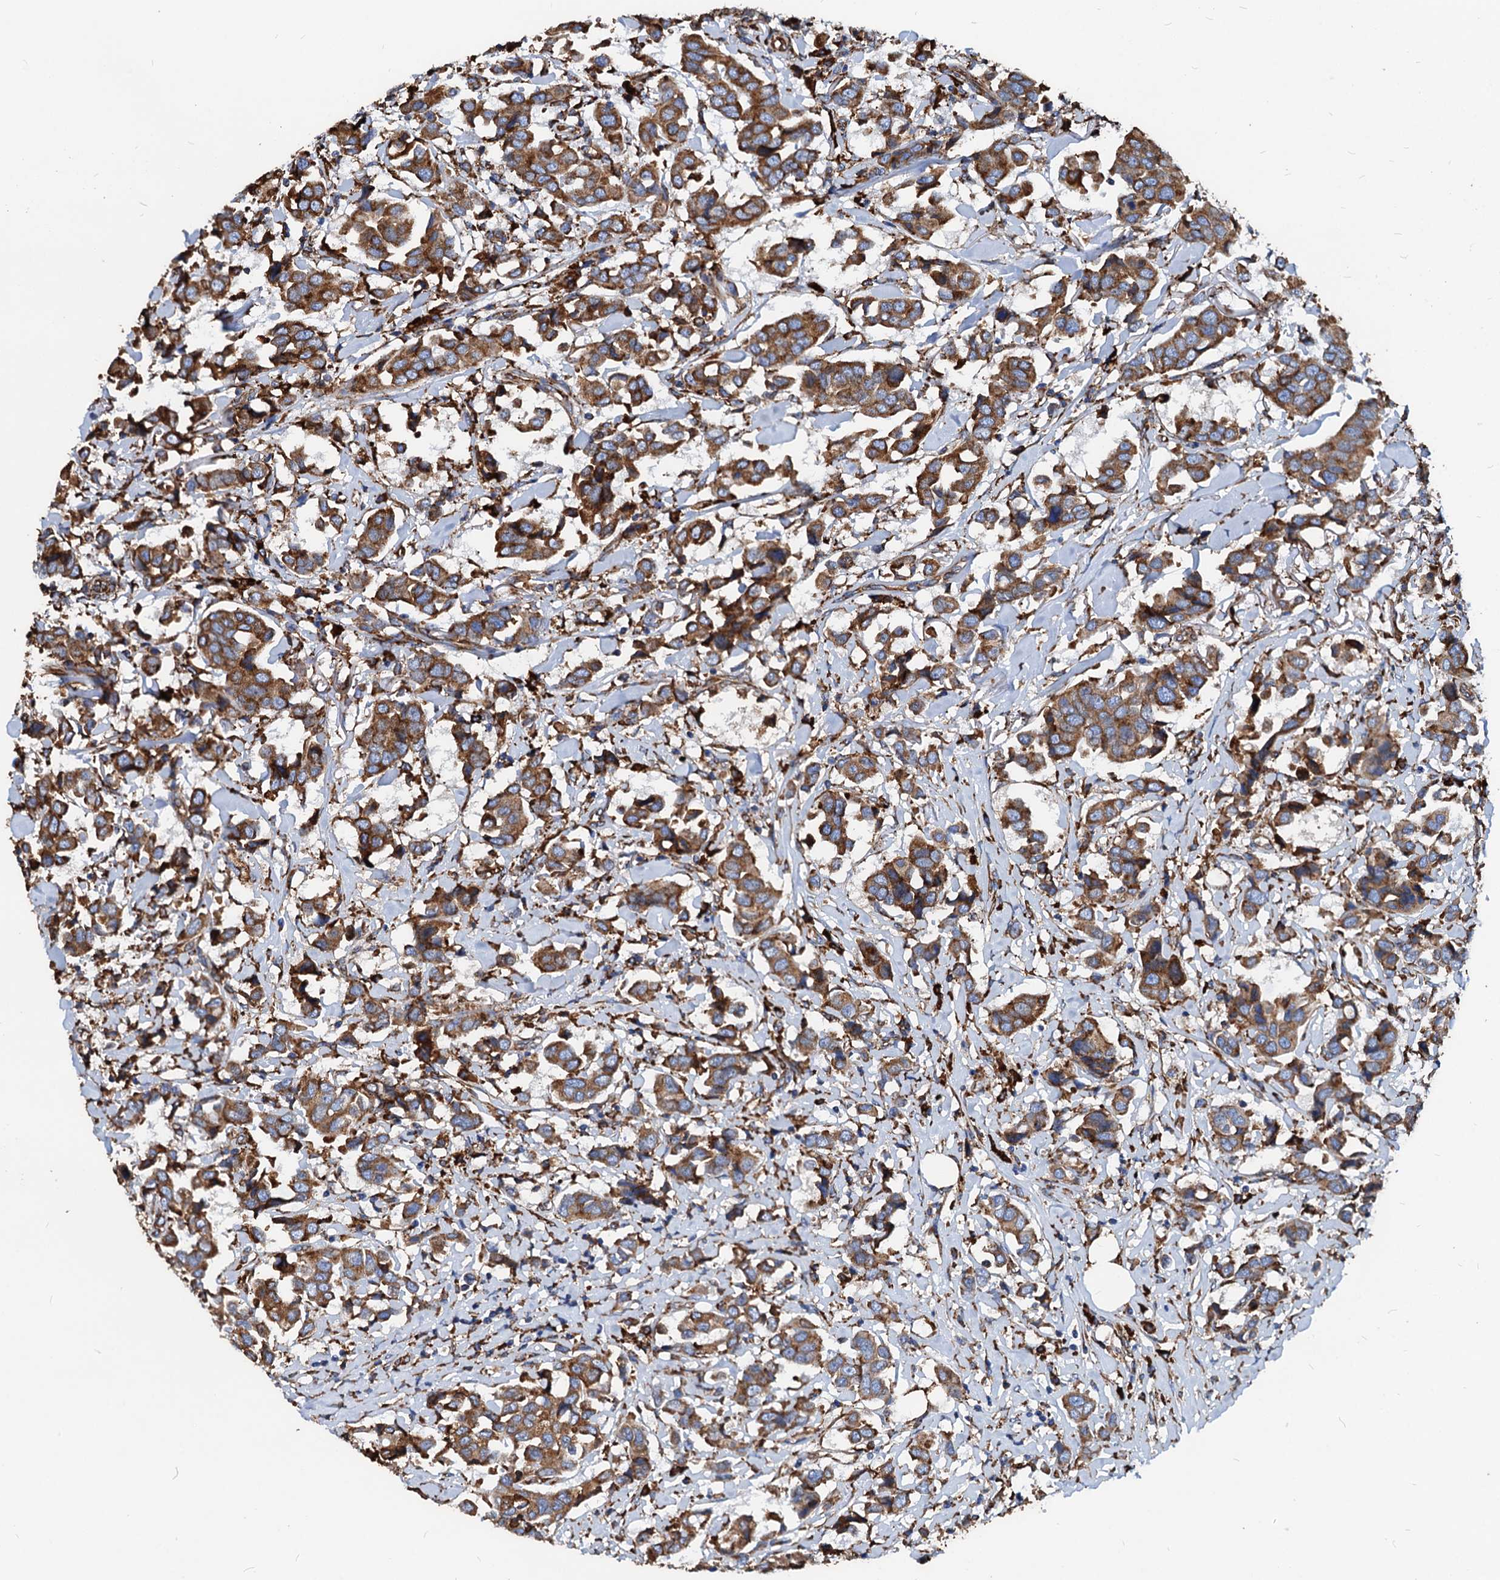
{"staining": {"intensity": "moderate", "quantity": ">75%", "location": "cytoplasmic/membranous"}, "tissue": "breast cancer", "cell_type": "Tumor cells", "image_type": "cancer", "snomed": [{"axis": "morphology", "description": "Duct carcinoma"}, {"axis": "topography", "description": "Breast"}], "caption": "An IHC image of neoplastic tissue is shown. Protein staining in brown shows moderate cytoplasmic/membranous positivity in breast cancer (invasive ductal carcinoma) within tumor cells.", "gene": "HSPA5", "patient": {"sex": "female", "age": 80}}